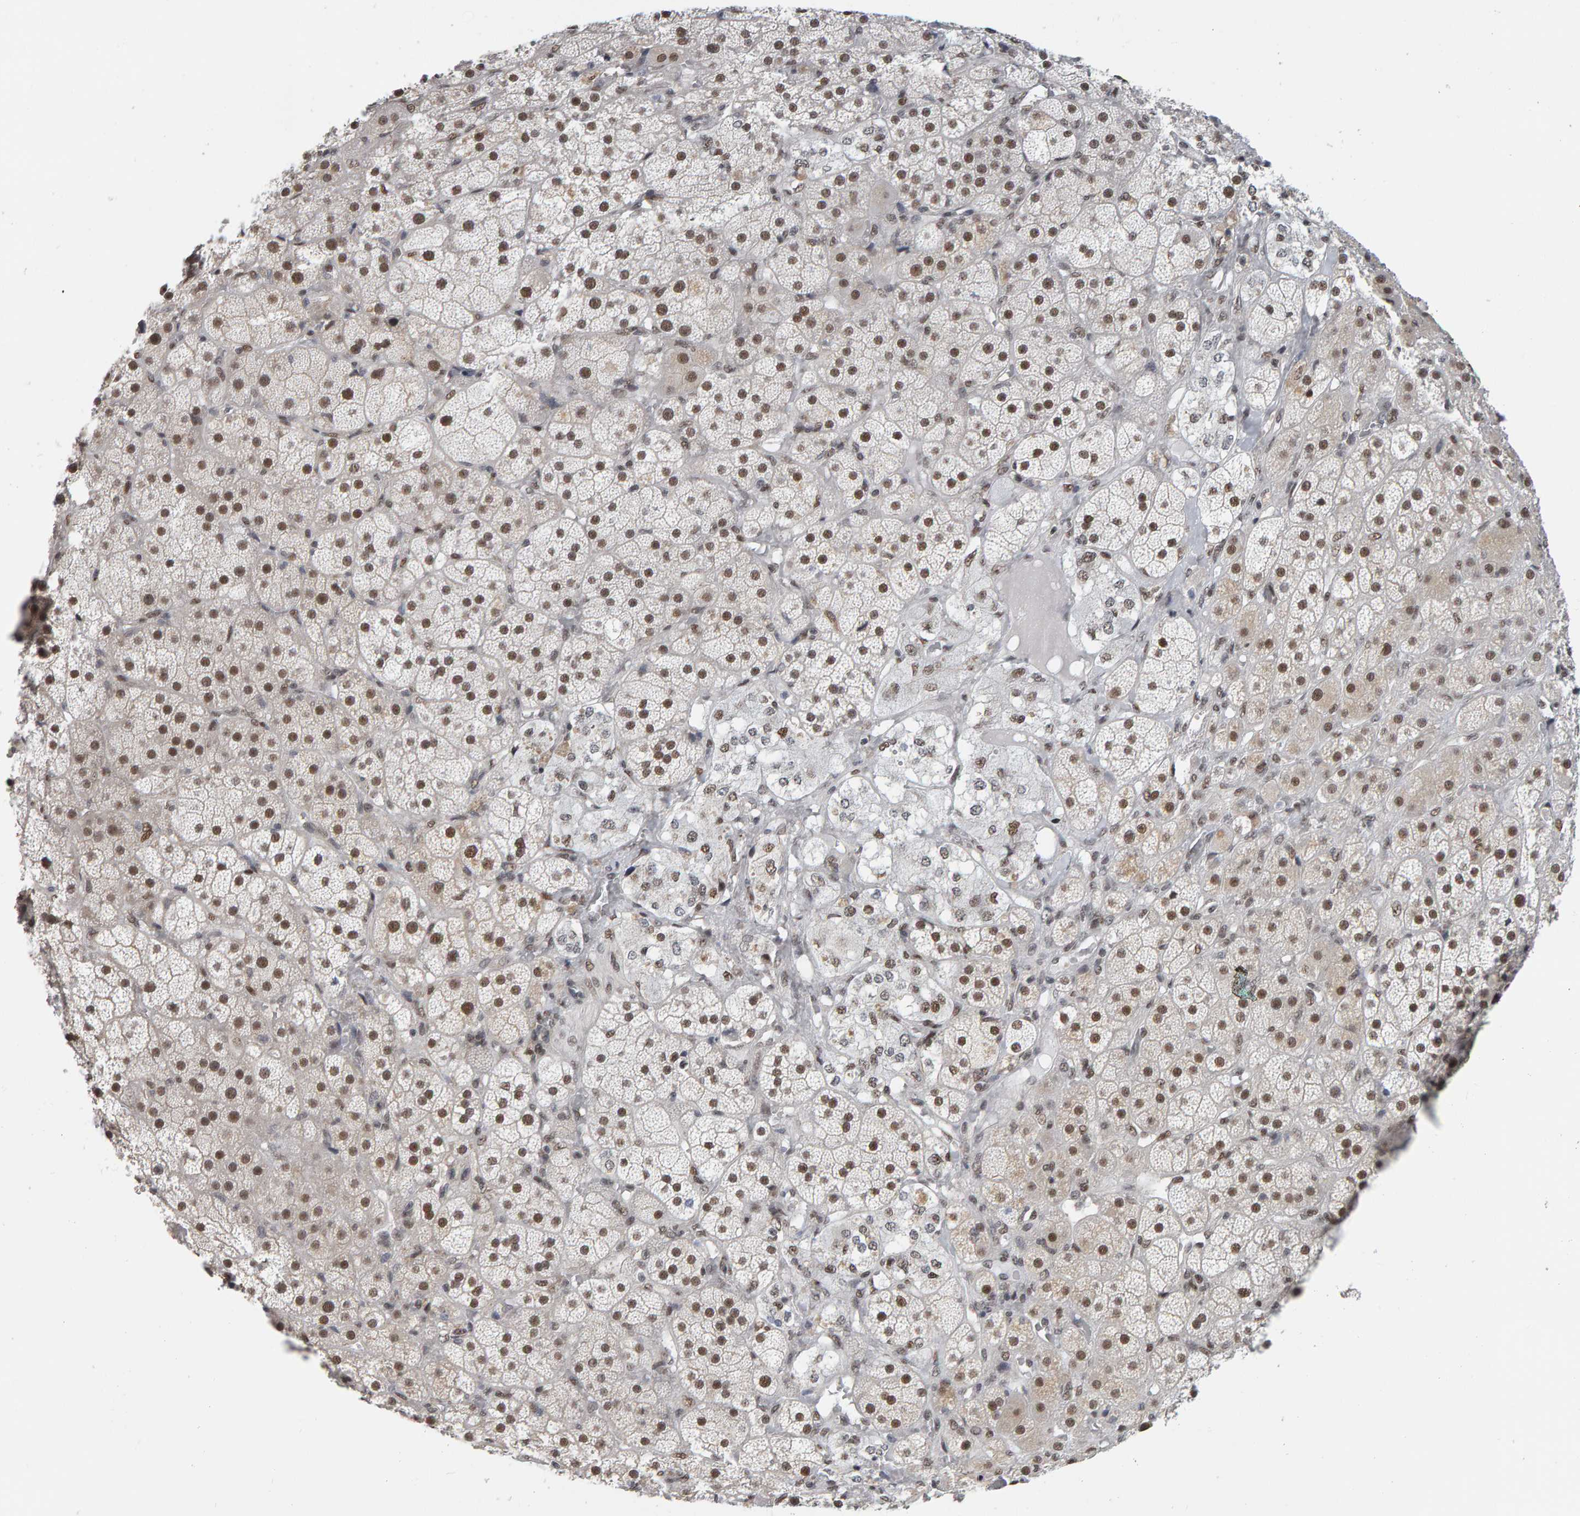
{"staining": {"intensity": "moderate", "quantity": ">75%", "location": "nuclear"}, "tissue": "adrenal gland", "cell_type": "Glandular cells", "image_type": "normal", "snomed": [{"axis": "morphology", "description": "Normal tissue, NOS"}, {"axis": "topography", "description": "Adrenal gland"}], "caption": "Immunohistochemistry (IHC) (DAB) staining of unremarkable human adrenal gland reveals moderate nuclear protein expression in approximately >75% of glandular cells. Using DAB (3,3'-diaminobenzidine) (brown) and hematoxylin (blue) stains, captured at high magnification using brightfield microscopy.", "gene": "ATF7IP", "patient": {"sex": "male", "age": 57}}